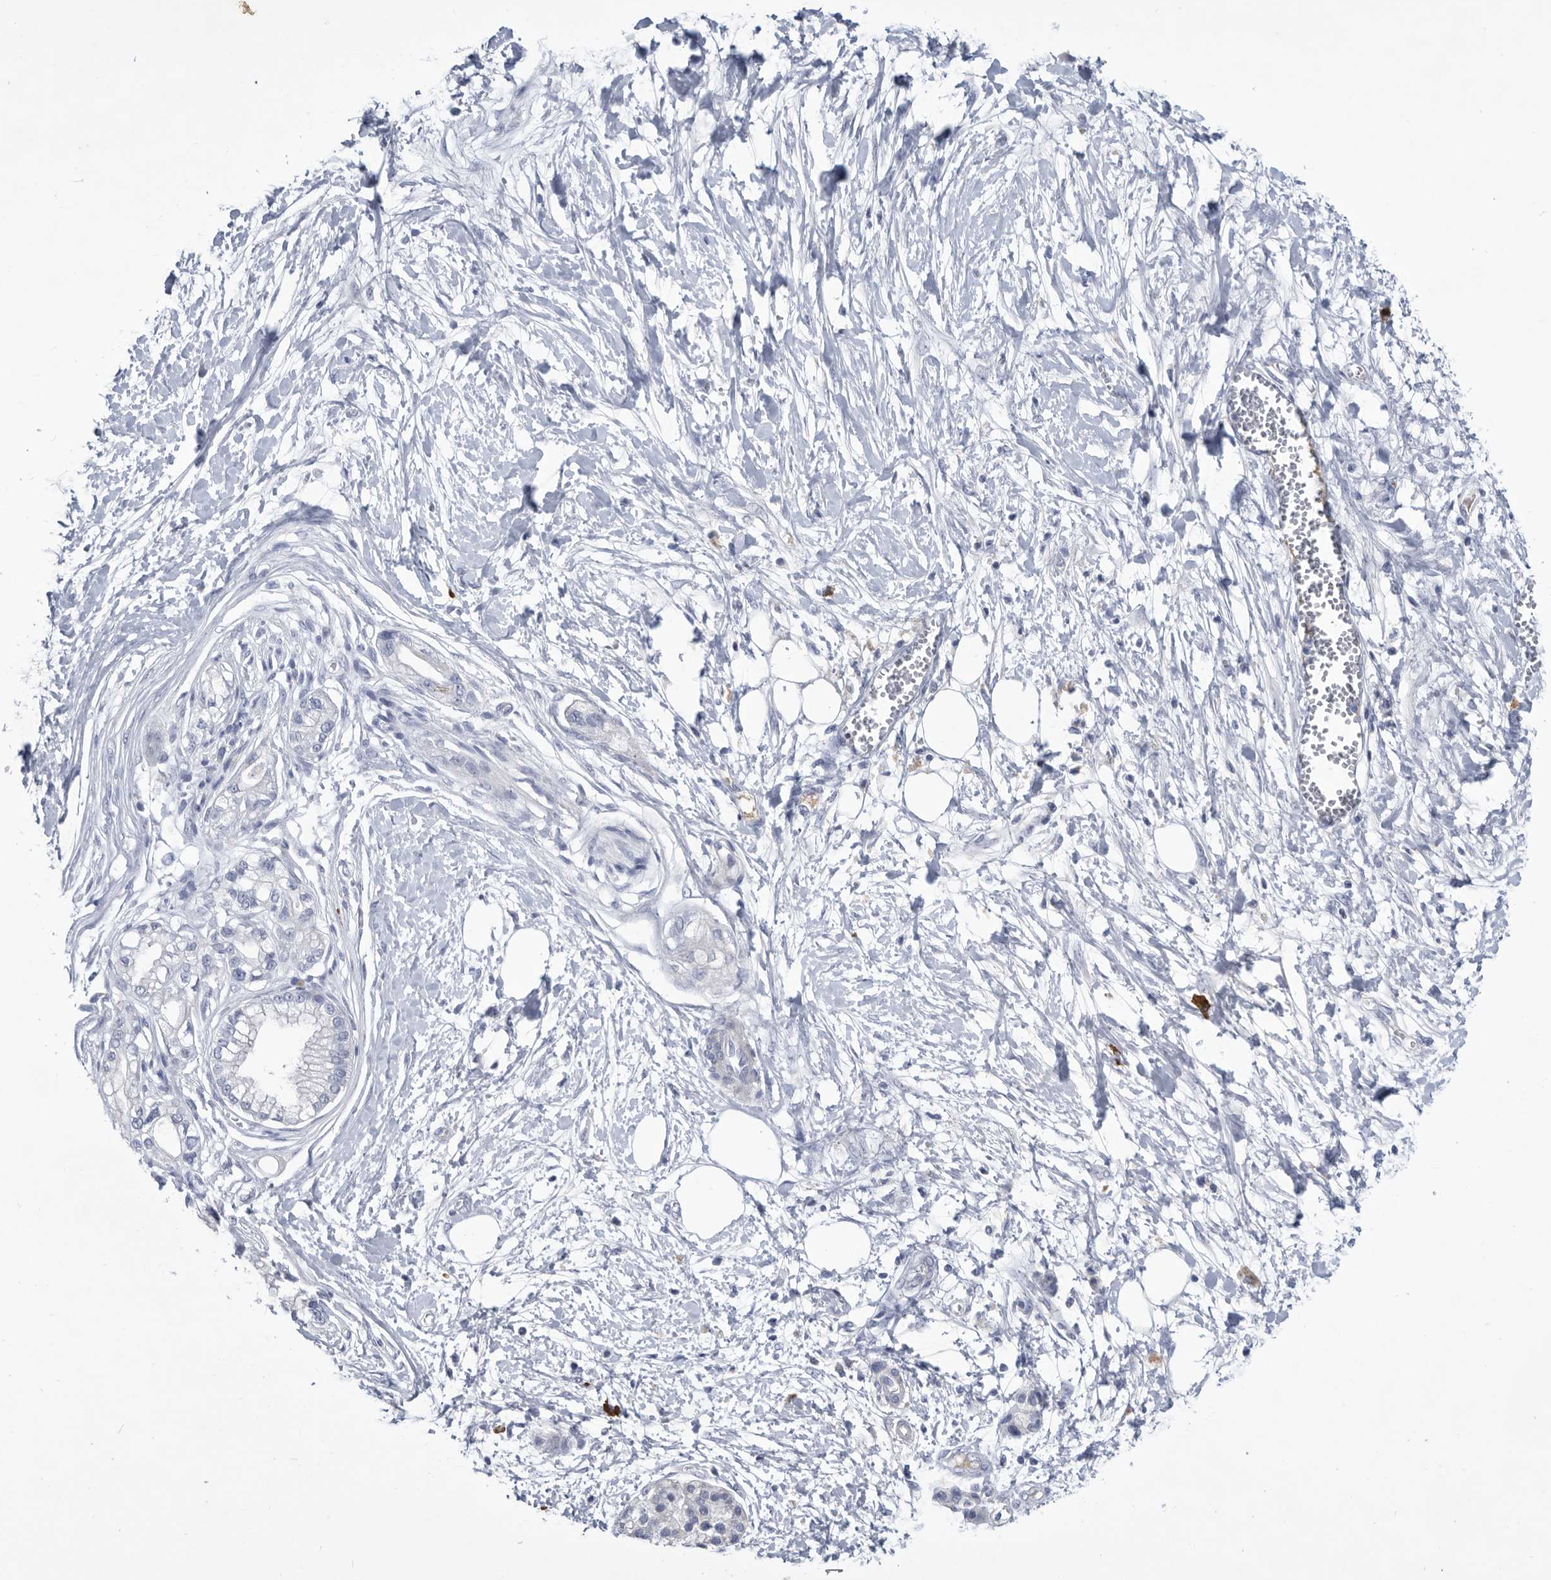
{"staining": {"intensity": "negative", "quantity": "none", "location": "none"}, "tissue": "pancreatic cancer", "cell_type": "Tumor cells", "image_type": "cancer", "snomed": [{"axis": "morphology", "description": "Adenocarcinoma, NOS"}, {"axis": "topography", "description": "Pancreas"}], "caption": "Pancreatic cancer was stained to show a protein in brown. There is no significant positivity in tumor cells. (DAB IHC with hematoxylin counter stain).", "gene": "BTBD6", "patient": {"sex": "male", "age": 68}}